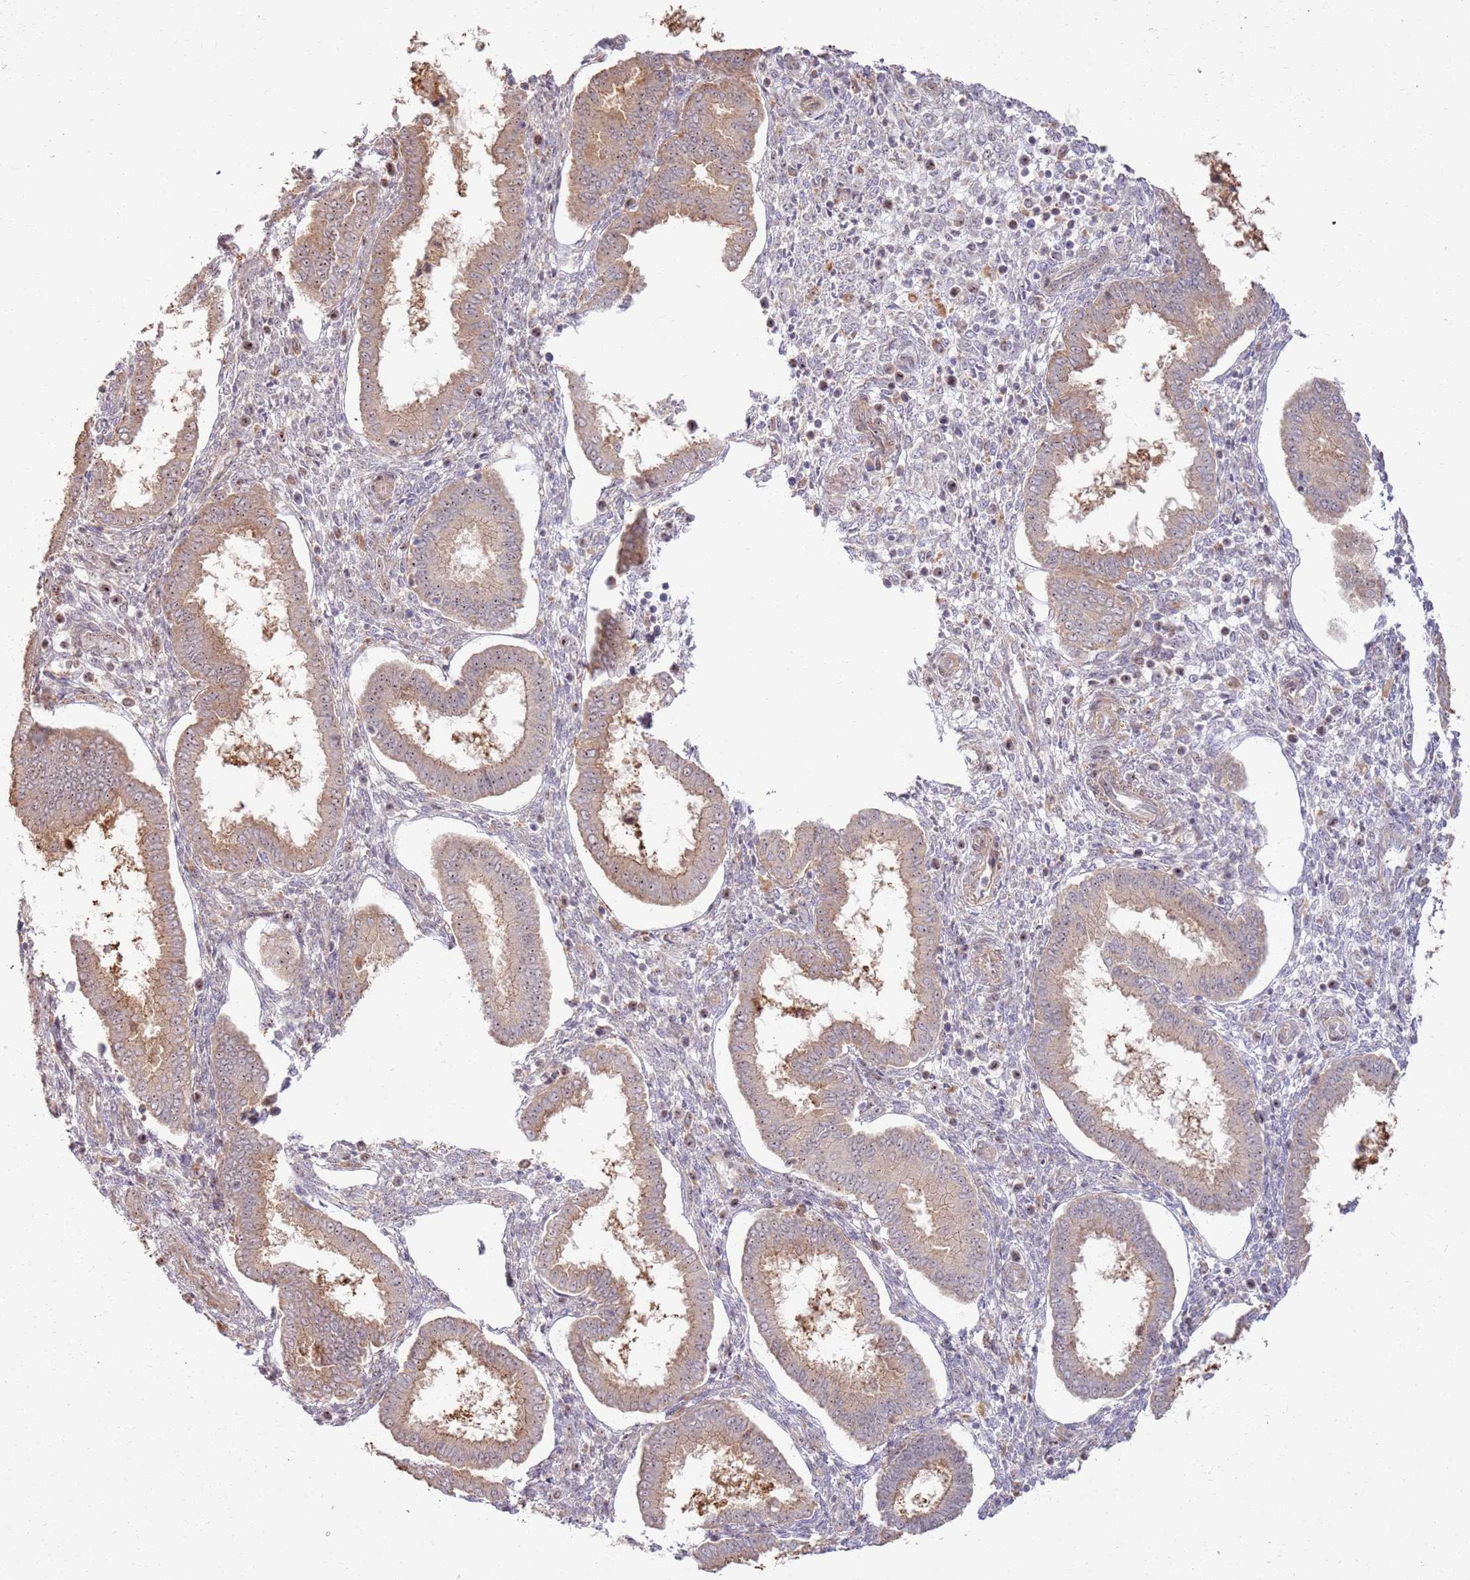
{"staining": {"intensity": "negative", "quantity": "none", "location": "none"}, "tissue": "endometrium", "cell_type": "Cells in endometrial stroma", "image_type": "normal", "snomed": [{"axis": "morphology", "description": "Normal tissue, NOS"}, {"axis": "topography", "description": "Endometrium"}], "caption": "IHC of unremarkable endometrium displays no expression in cells in endometrial stroma.", "gene": "CNPY1", "patient": {"sex": "female", "age": 24}}